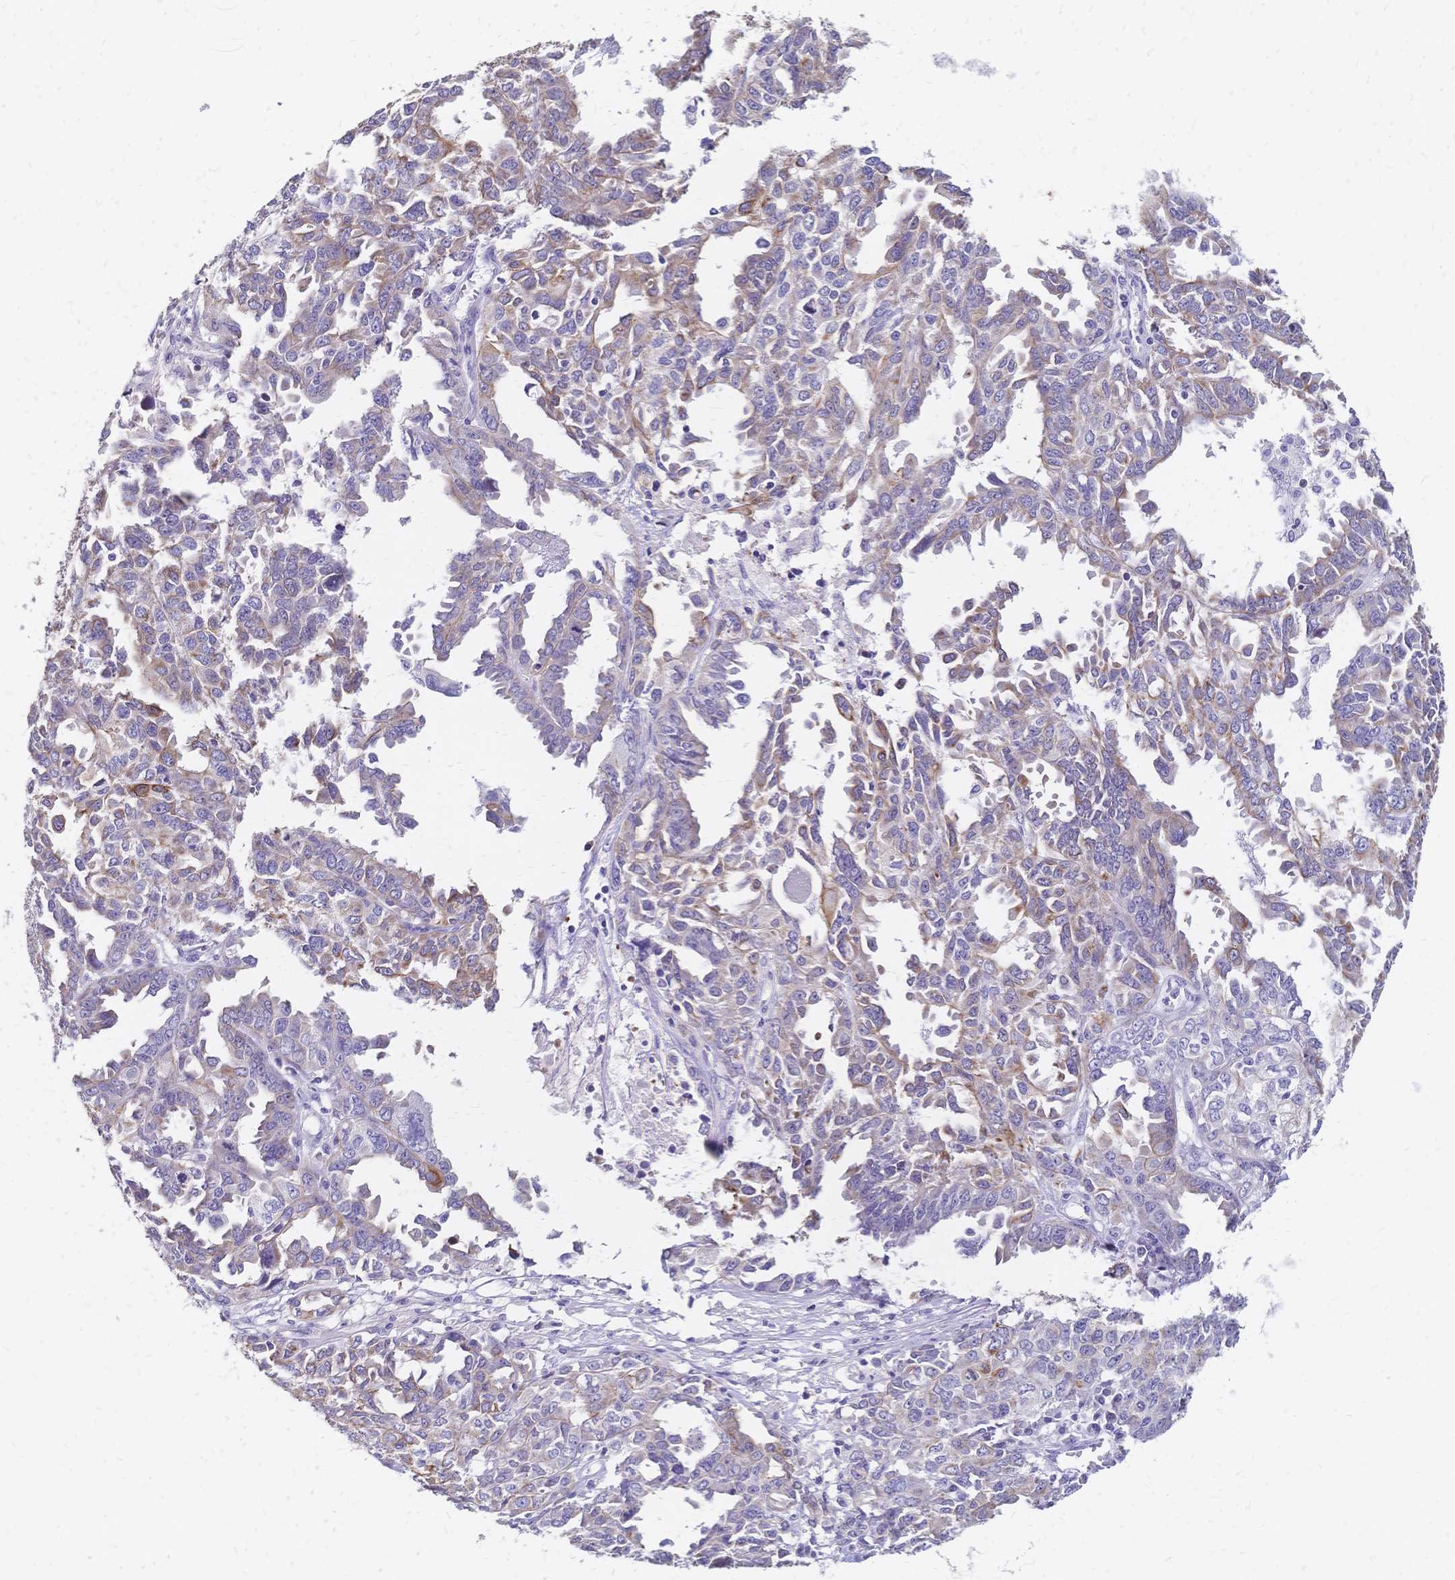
{"staining": {"intensity": "moderate", "quantity": "25%-75%", "location": "cytoplasmic/membranous"}, "tissue": "ovarian cancer", "cell_type": "Tumor cells", "image_type": "cancer", "snomed": [{"axis": "morphology", "description": "Adenocarcinoma, NOS"}, {"axis": "morphology", "description": "Carcinoma, endometroid"}, {"axis": "topography", "description": "Ovary"}], "caption": "High-magnification brightfield microscopy of ovarian cancer (adenocarcinoma) stained with DAB (3,3'-diaminobenzidine) (brown) and counterstained with hematoxylin (blue). tumor cells exhibit moderate cytoplasmic/membranous positivity is present in approximately25%-75% of cells.", "gene": "DTNB", "patient": {"sex": "female", "age": 72}}